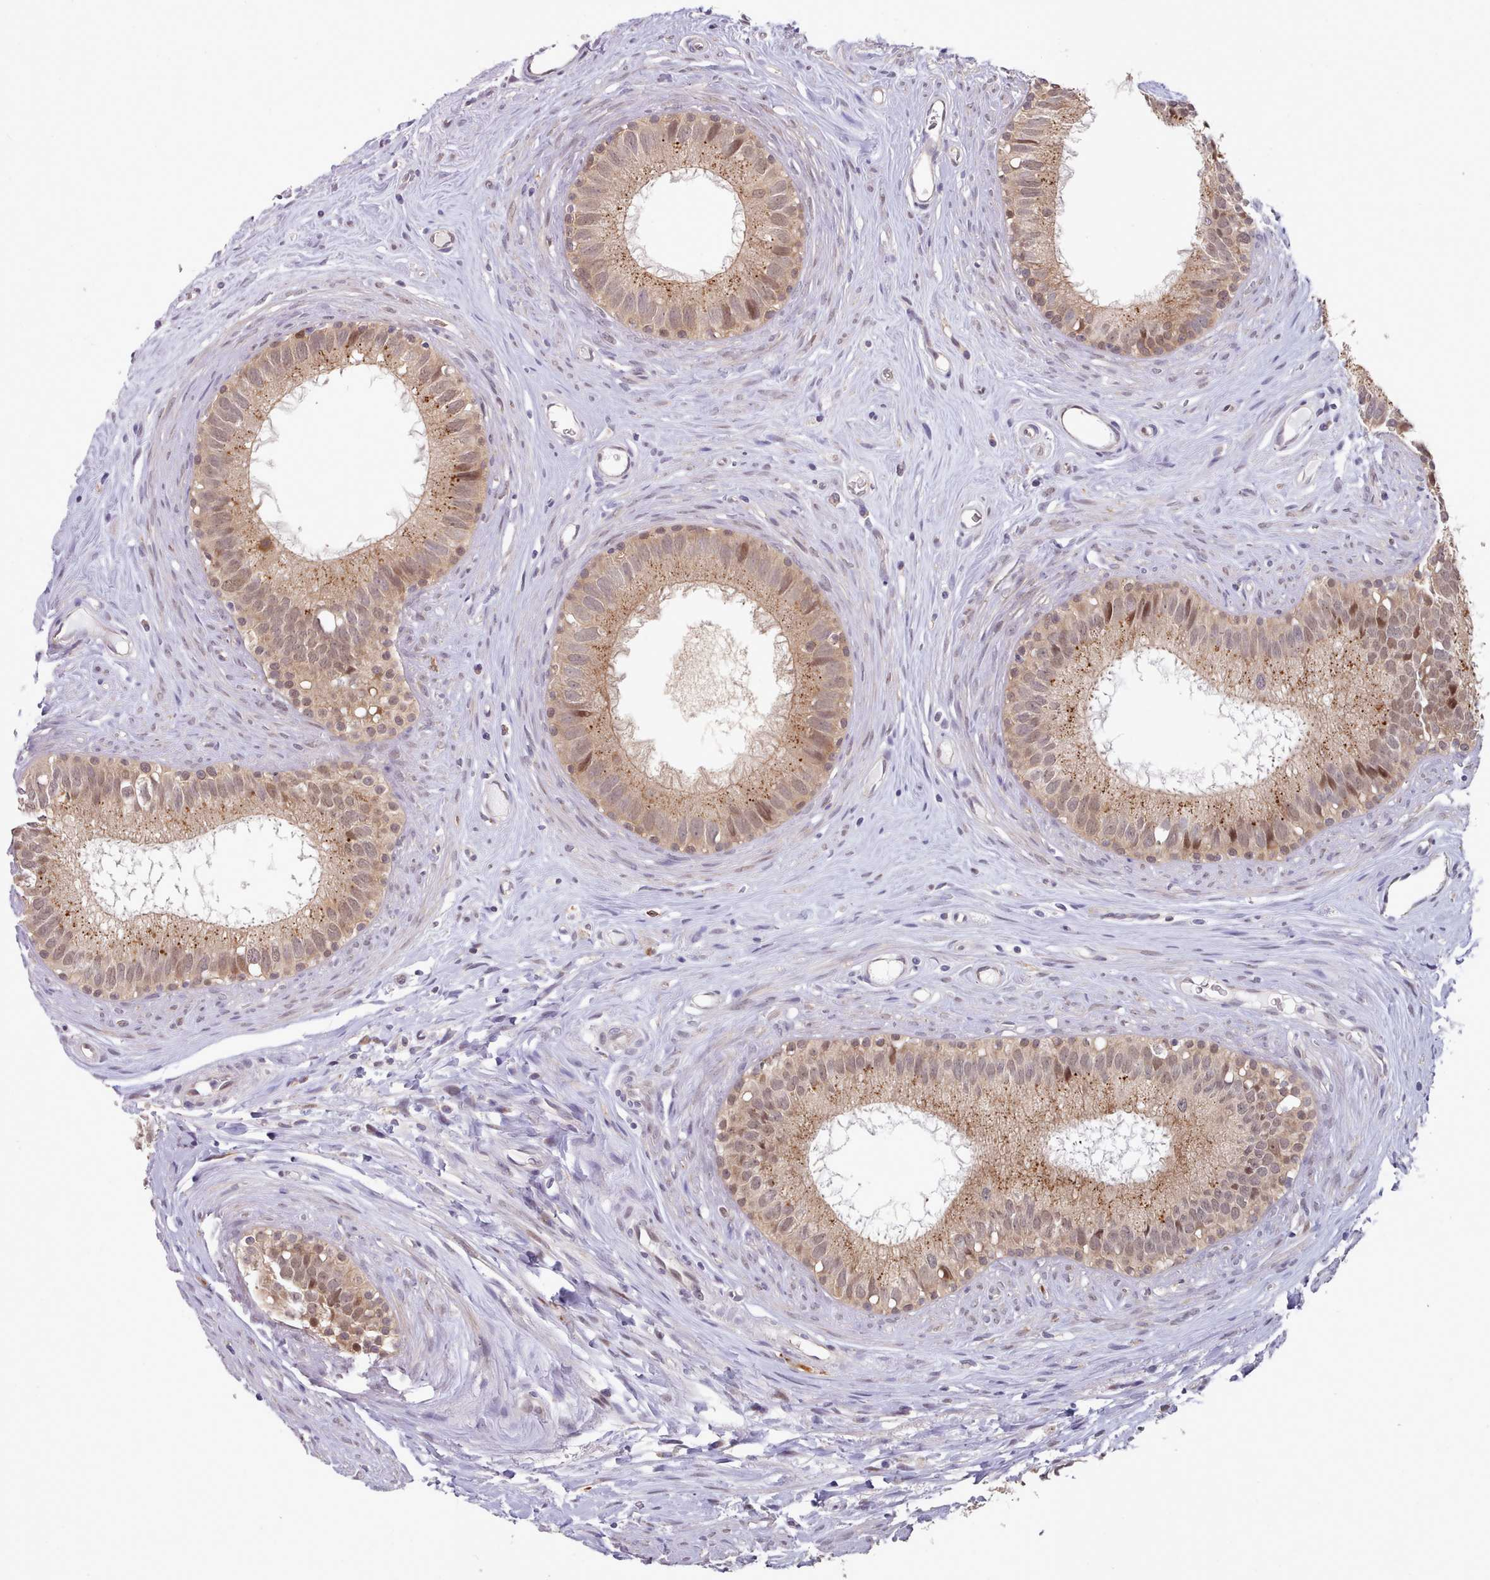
{"staining": {"intensity": "moderate", "quantity": ">75%", "location": "cytoplasmic/membranous,nuclear"}, "tissue": "epididymis", "cell_type": "Glandular cells", "image_type": "normal", "snomed": [{"axis": "morphology", "description": "Normal tissue, NOS"}, {"axis": "topography", "description": "Epididymis"}], "caption": "Immunohistochemistry (IHC) (DAB (3,3'-diaminobenzidine)) staining of benign epididymis displays moderate cytoplasmic/membranous,nuclear protein staining in approximately >75% of glandular cells.", "gene": "CES3", "patient": {"sex": "male", "age": 80}}